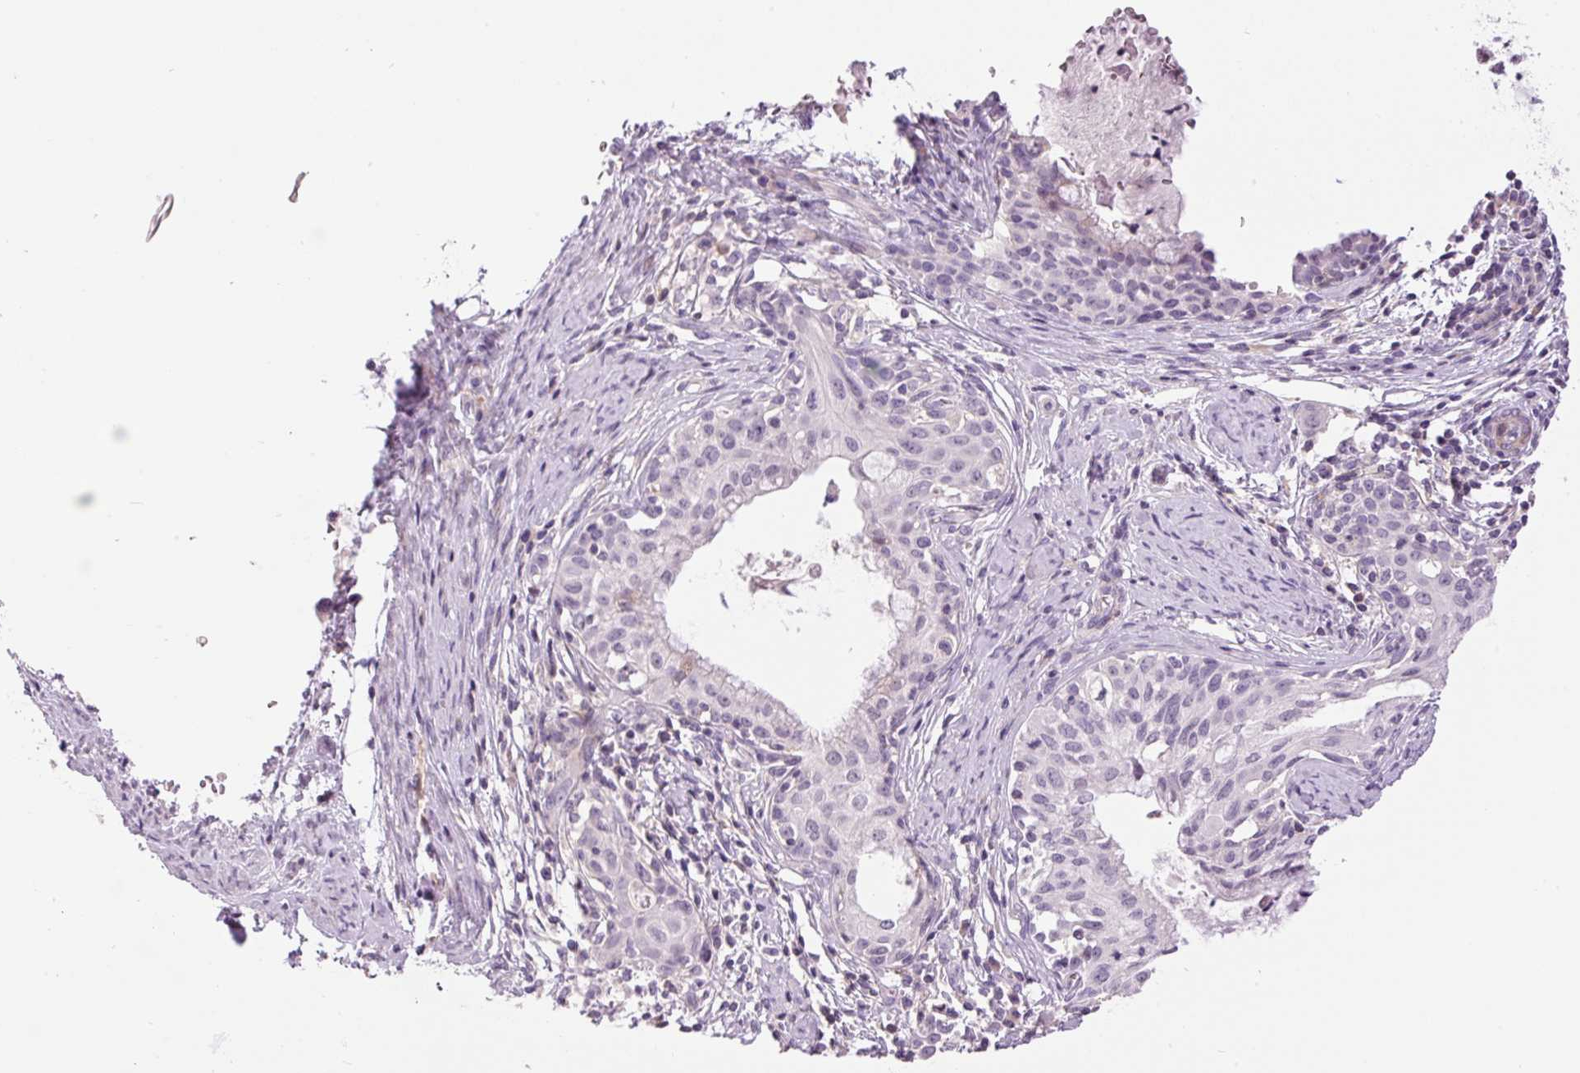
{"staining": {"intensity": "negative", "quantity": "none", "location": "none"}, "tissue": "cervical cancer", "cell_type": "Tumor cells", "image_type": "cancer", "snomed": [{"axis": "morphology", "description": "Squamous cell carcinoma, NOS"}, {"axis": "morphology", "description": "Adenocarcinoma, NOS"}, {"axis": "topography", "description": "Cervix"}], "caption": "Human squamous cell carcinoma (cervical) stained for a protein using immunohistochemistry (IHC) demonstrates no positivity in tumor cells.", "gene": "HNF1A", "patient": {"sex": "female", "age": 52}}